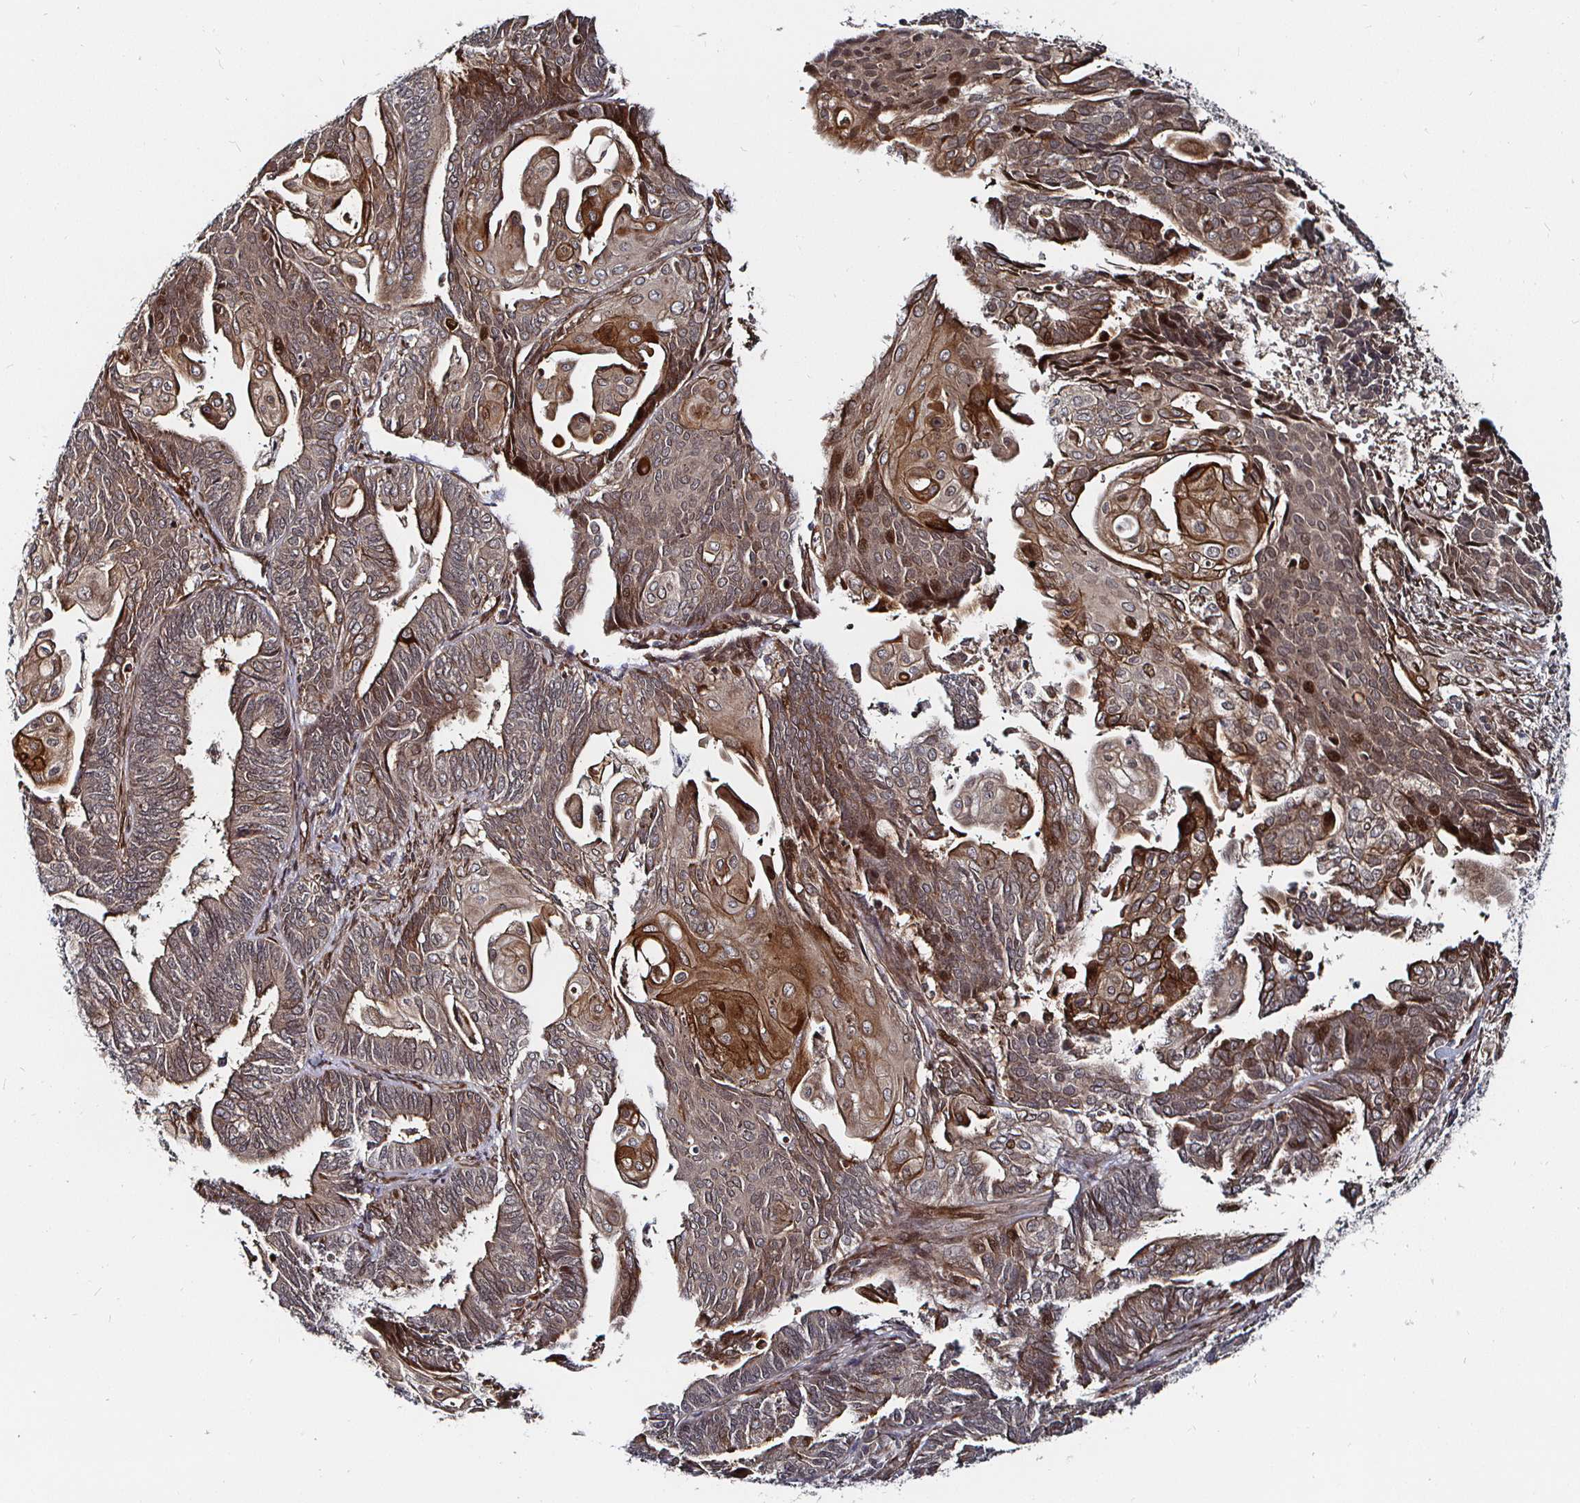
{"staining": {"intensity": "moderate", "quantity": "25%-75%", "location": "cytoplasmic/membranous"}, "tissue": "endometrial cancer", "cell_type": "Tumor cells", "image_type": "cancer", "snomed": [{"axis": "morphology", "description": "Adenocarcinoma, NOS"}, {"axis": "topography", "description": "Endometrium"}], "caption": "Endometrial cancer (adenocarcinoma) stained with DAB (3,3'-diaminobenzidine) immunohistochemistry (IHC) shows medium levels of moderate cytoplasmic/membranous staining in about 25%-75% of tumor cells.", "gene": "TBKBP1", "patient": {"sex": "female", "age": 73}}